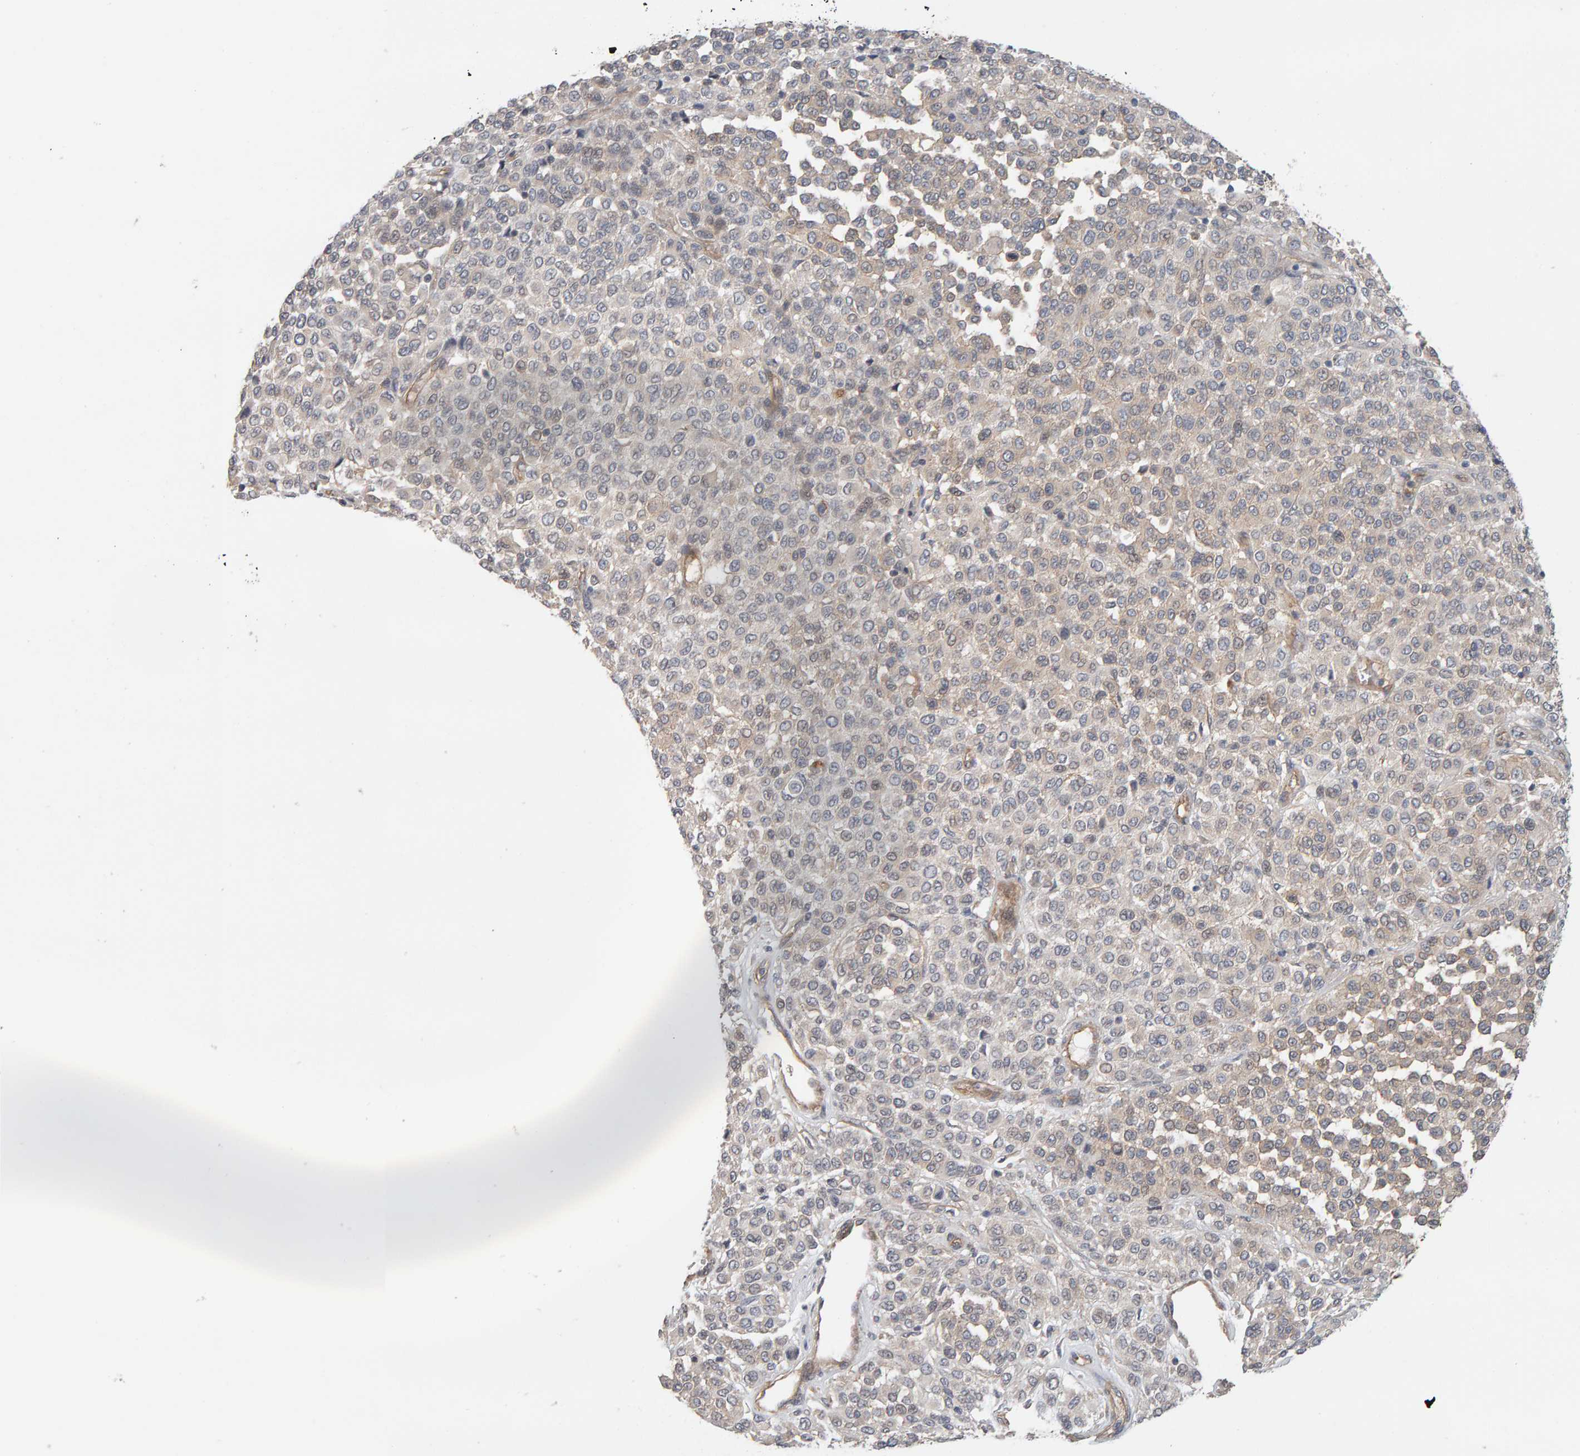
{"staining": {"intensity": "weak", "quantity": "<25%", "location": "cytoplasmic/membranous"}, "tissue": "melanoma", "cell_type": "Tumor cells", "image_type": "cancer", "snomed": [{"axis": "morphology", "description": "Malignant melanoma, Metastatic site"}, {"axis": "topography", "description": "Pancreas"}], "caption": "This is an immunohistochemistry (IHC) image of human malignant melanoma (metastatic site). There is no staining in tumor cells.", "gene": "PPP1R16A", "patient": {"sex": "female", "age": 30}}